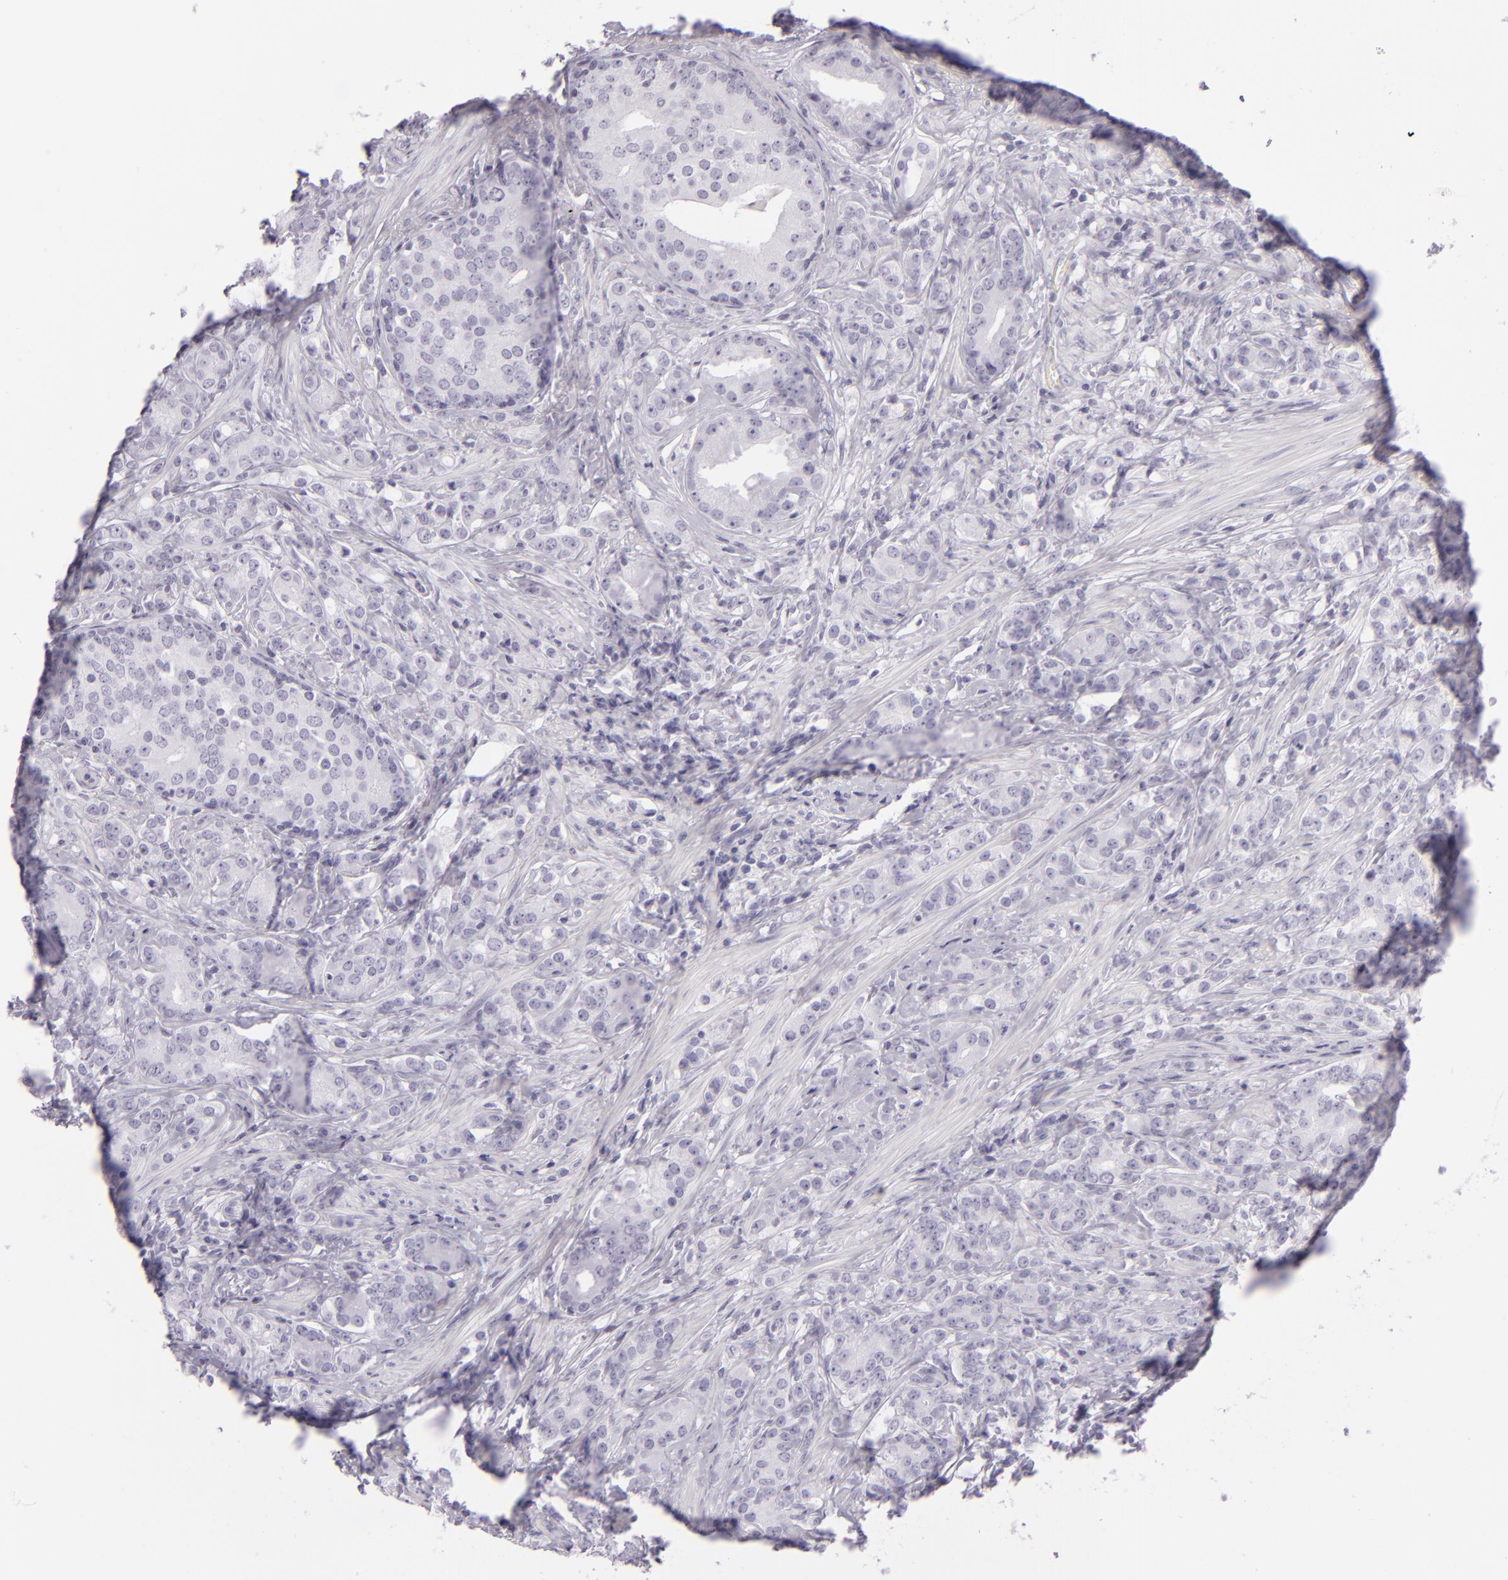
{"staining": {"intensity": "negative", "quantity": "none", "location": "none"}, "tissue": "prostate cancer", "cell_type": "Tumor cells", "image_type": "cancer", "snomed": [{"axis": "morphology", "description": "Adenocarcinoma, Medium grade"}, {"axis": "topography", "description": "Prostate"}], "caption": "Tumor cells show no significant protein positivity in adenocarcinoma (medium-grade) (prostate).", "gene": "MCM3", "patient": {"sex": "male", "age": 59}}